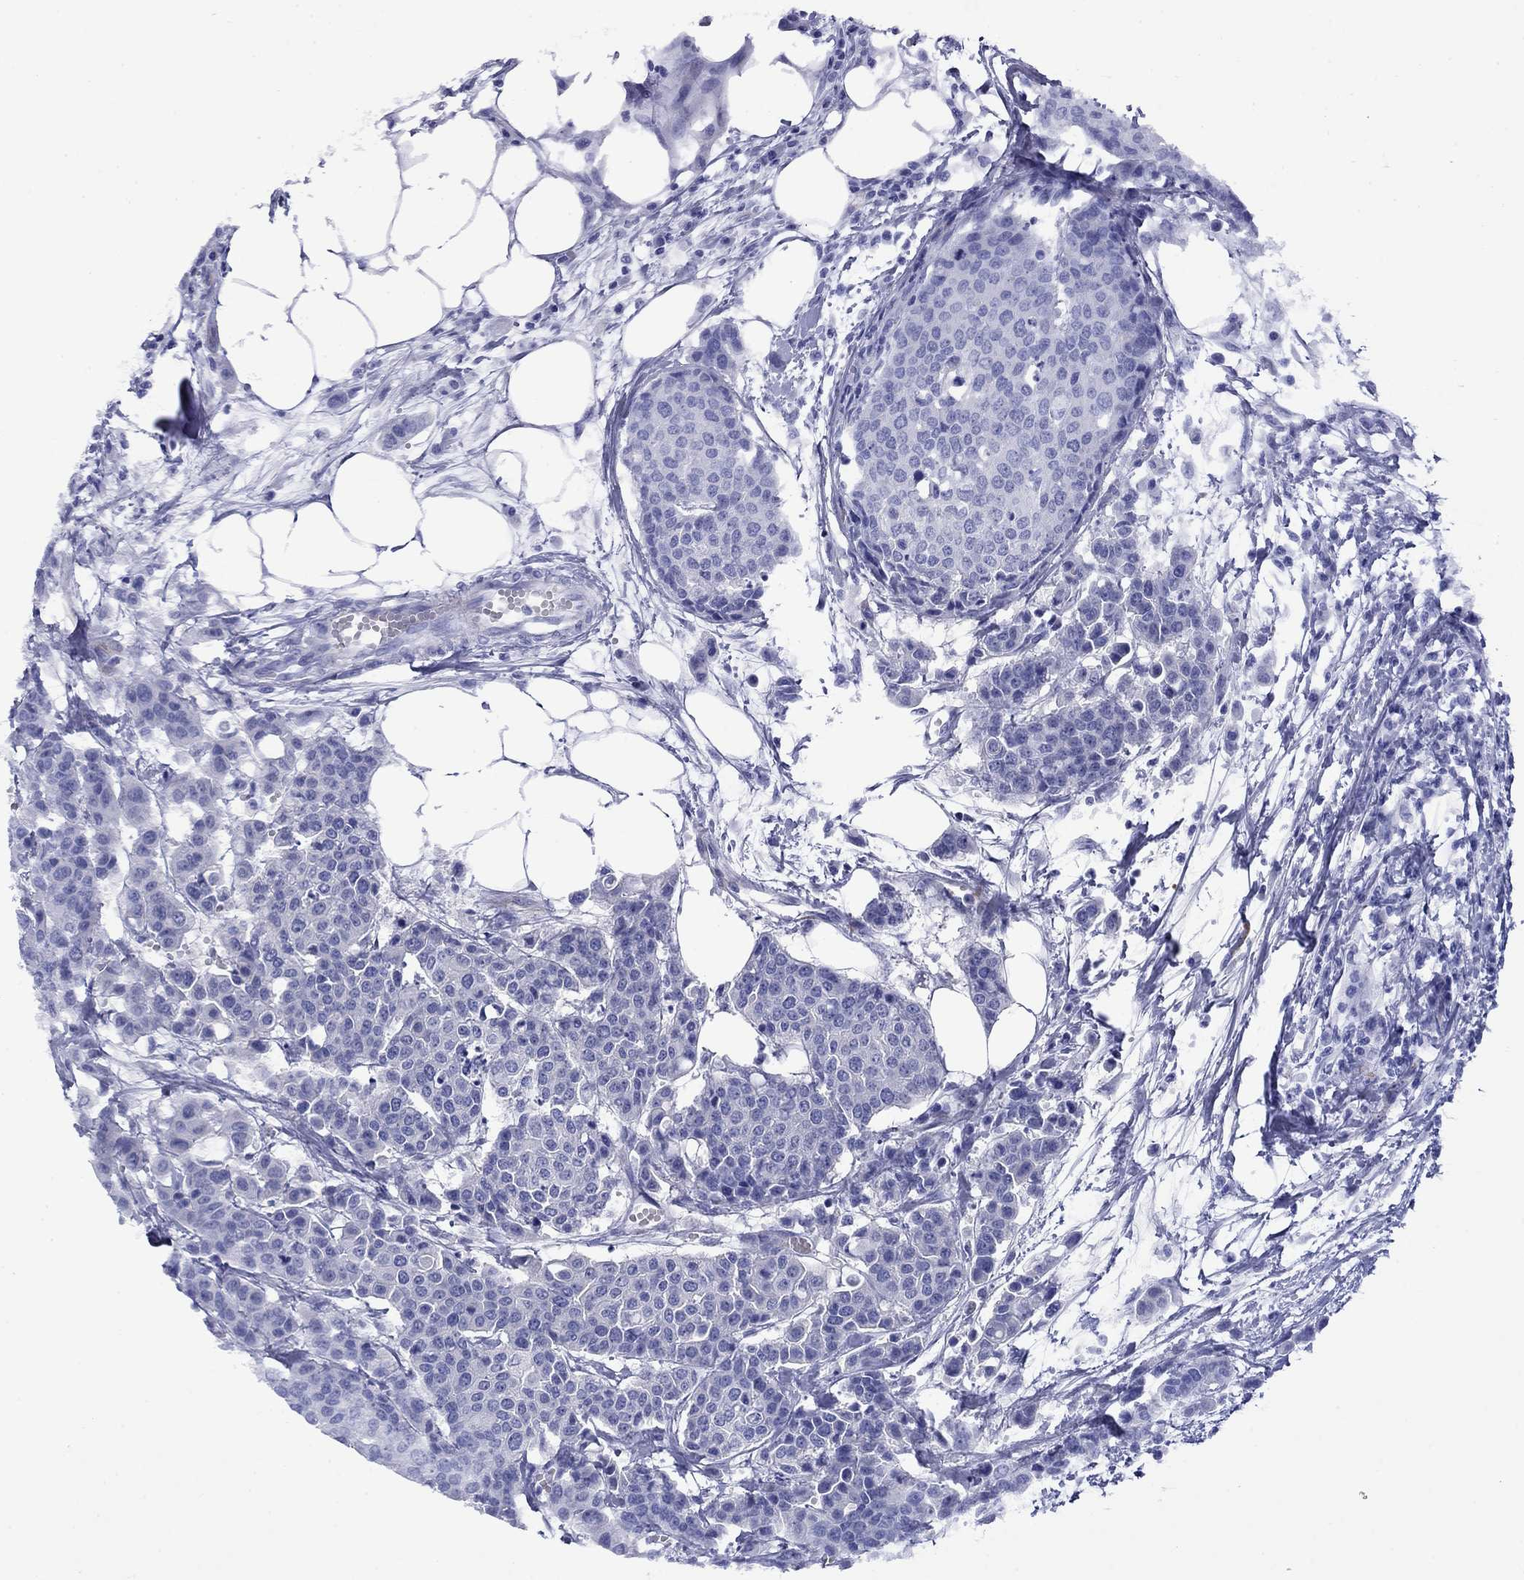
{"staining": {"intensity": "negative", "quantity": "none", "location": "none"}, "tissue": "carcinoid", "cell_type": "Tumor cells", "image_type": "cancer", "snomed": [{"axis": "morphology", "description": "Carcinoid, malignant, NOS"}, {"axis": "topography", "description": "Colon"}], "caption": "High magnification brightfield microscopy of carcinoid stained with DAB (brown) and counterstained with hematoxylin (blue): tumor cells show no significant expression.", "gene": "ROM1", "patient": {"sex": "male", "age": 81}}